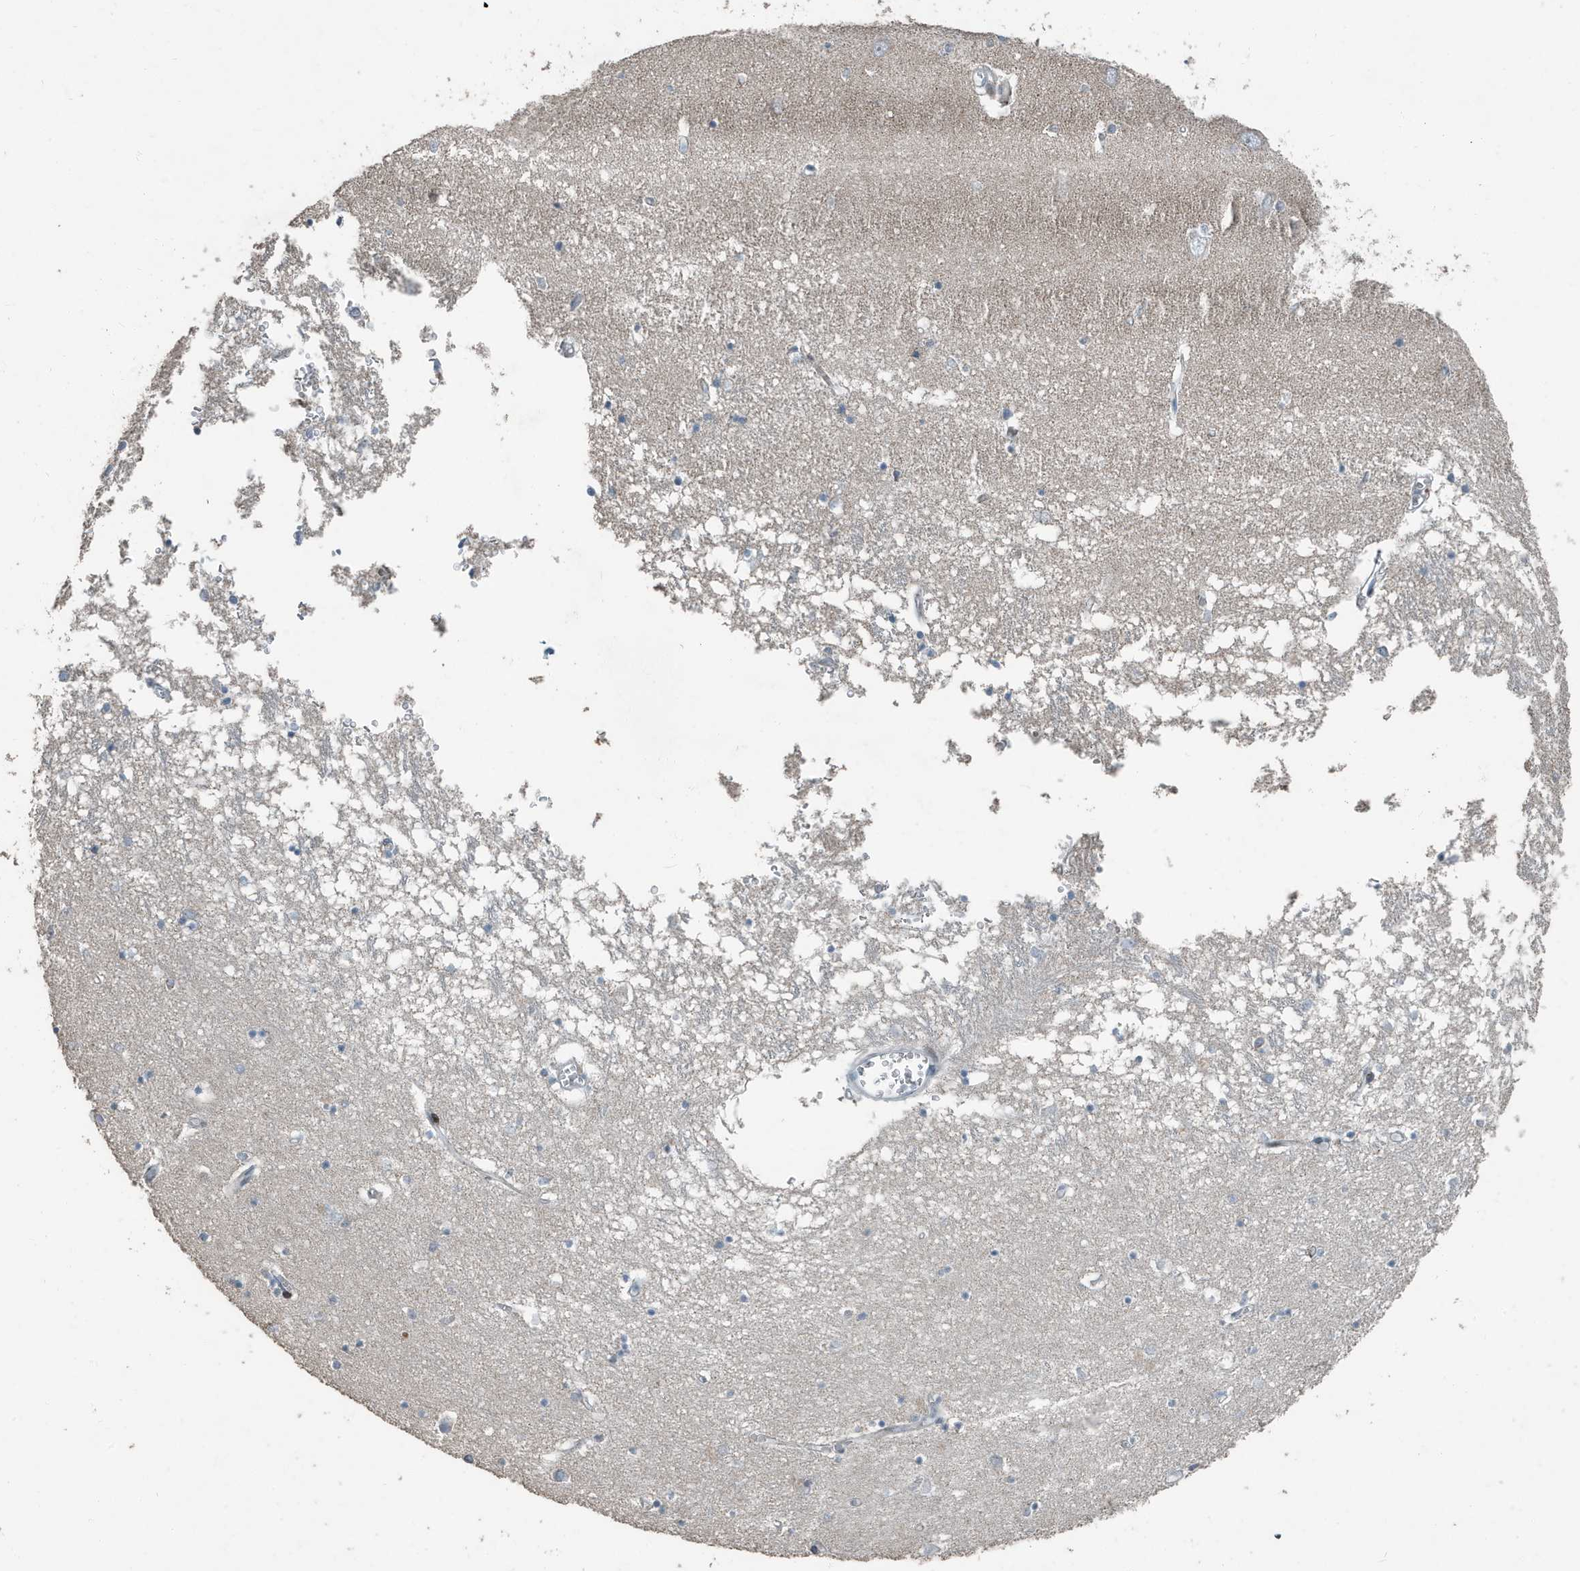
{"staining": {"intensity": "negative", "quantity": "none", "location": "none"}, "tissue": "hippocampus", "cell_type": "Glial cells", "image_type": "normal", "snomed": [{"axis": "morphology", "description": "Normal tissue, NOS"}, {"axis": "topography", "description": "Hippocampus"}], "caption": "DAB immunohistochemical staining of unremarkable hippocampus shows no significant expression in glial cells. (Brightfield microscopy of DAB (3,3'-diaminobenzidine) immunohistochemistry (IHC) at high magnification).", "gene": "FAM162A", "patient": {"sex": "male", "age": 70}}